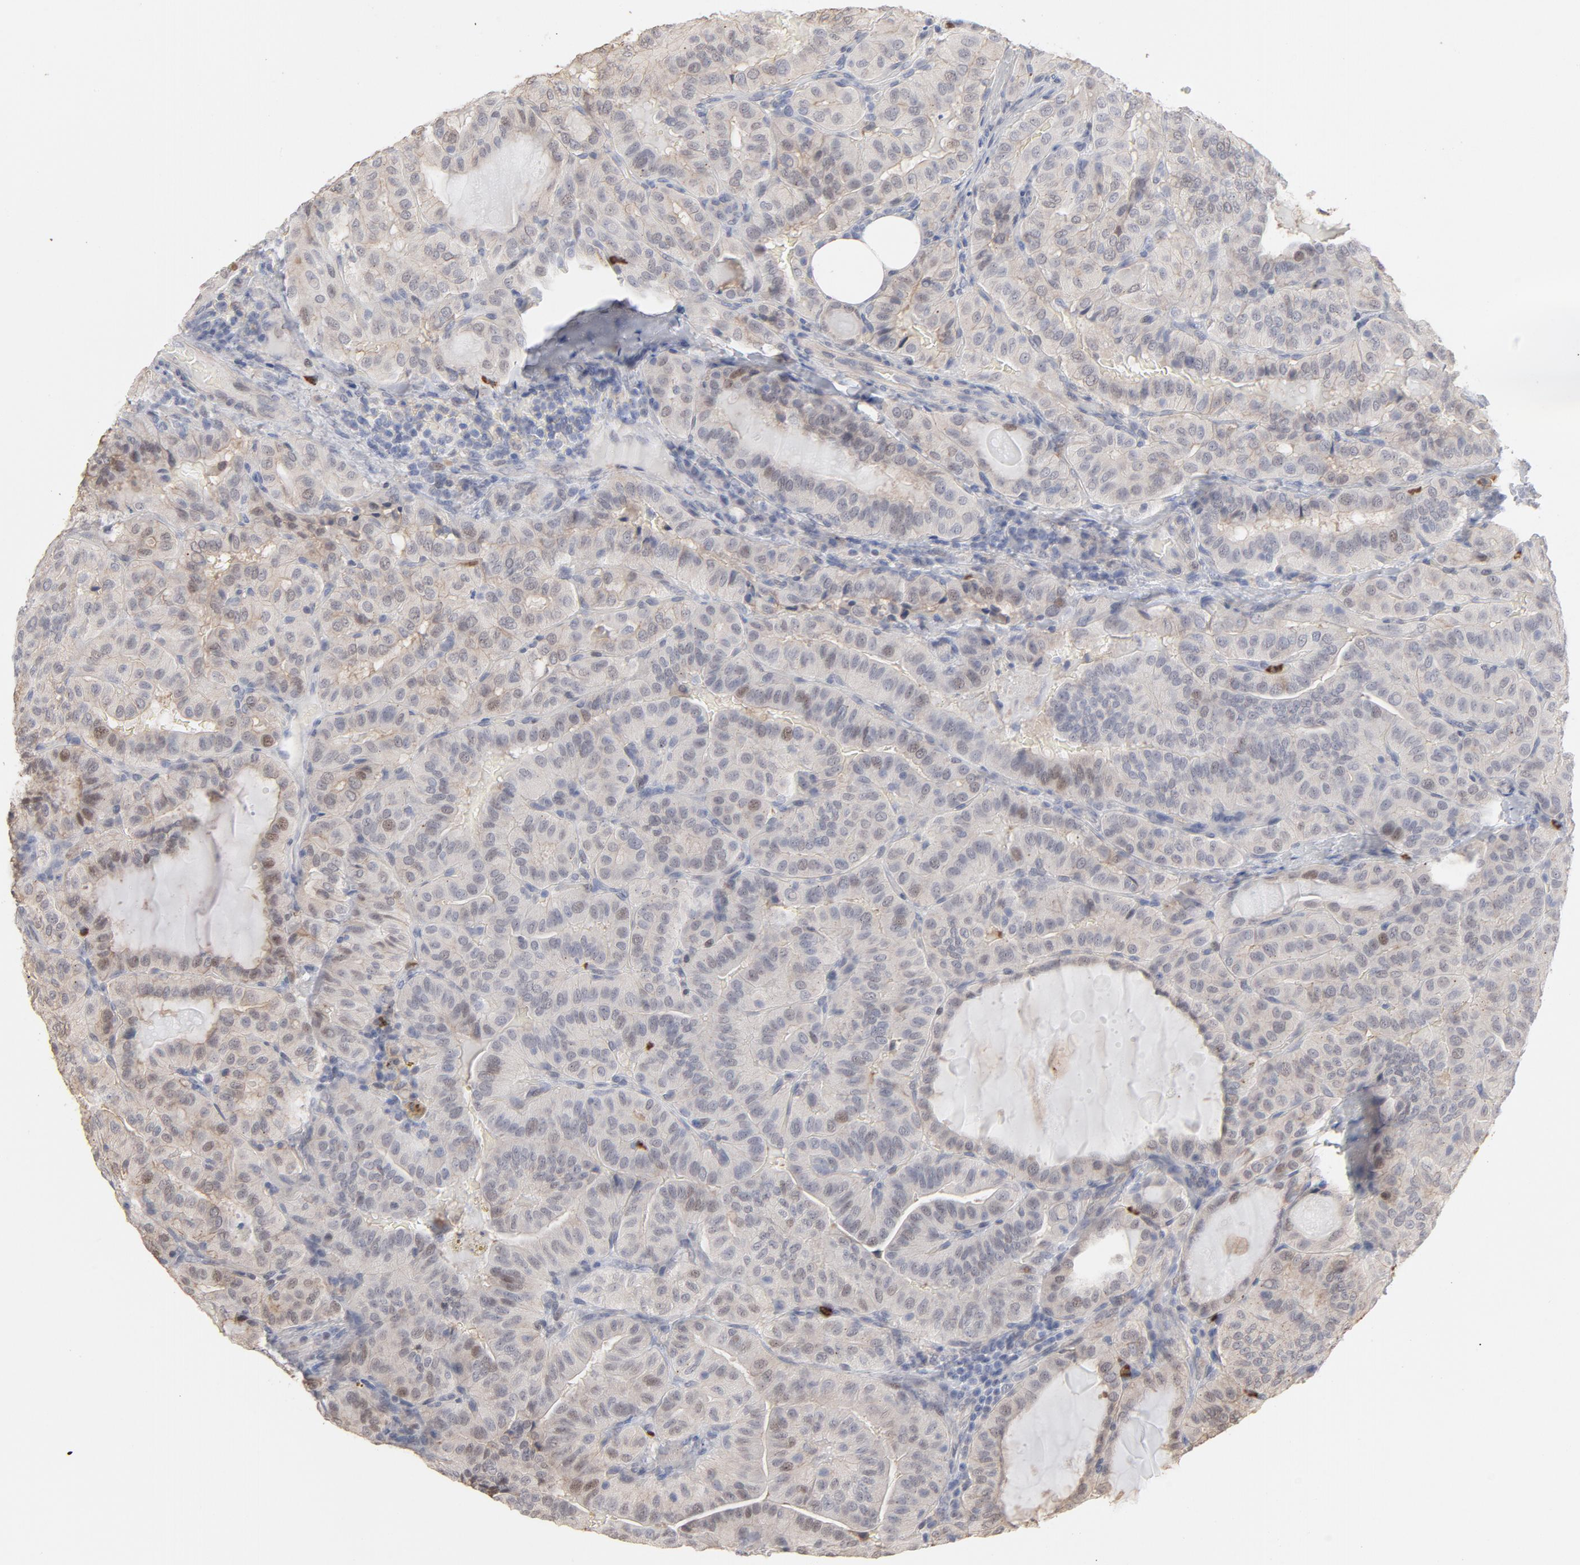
{"staining": {"intensity": "moderate", "quantity": "25%-75%", "location": "cytoplasmic/membranous,nuclear"}, "tissue": "thyroid cancer", "cell_type": "Tumor cells", "image_type": "cancer", "snomed": [{"axis": "morphology", "description": "Papillary adenocarcinoma, NOS"}, {"axis": "topography", "description": "Thyroid gland"}], "caption": "Protein analysis of thyroid cancer (papillary adenocarcinoma) tissue exhibits moderate cytoplasmic/membranous and nuclear staining in about 25%-75% of tumor cells.", "gene": "PNMA1", "patient": {"sex": "male", "age": 77}}